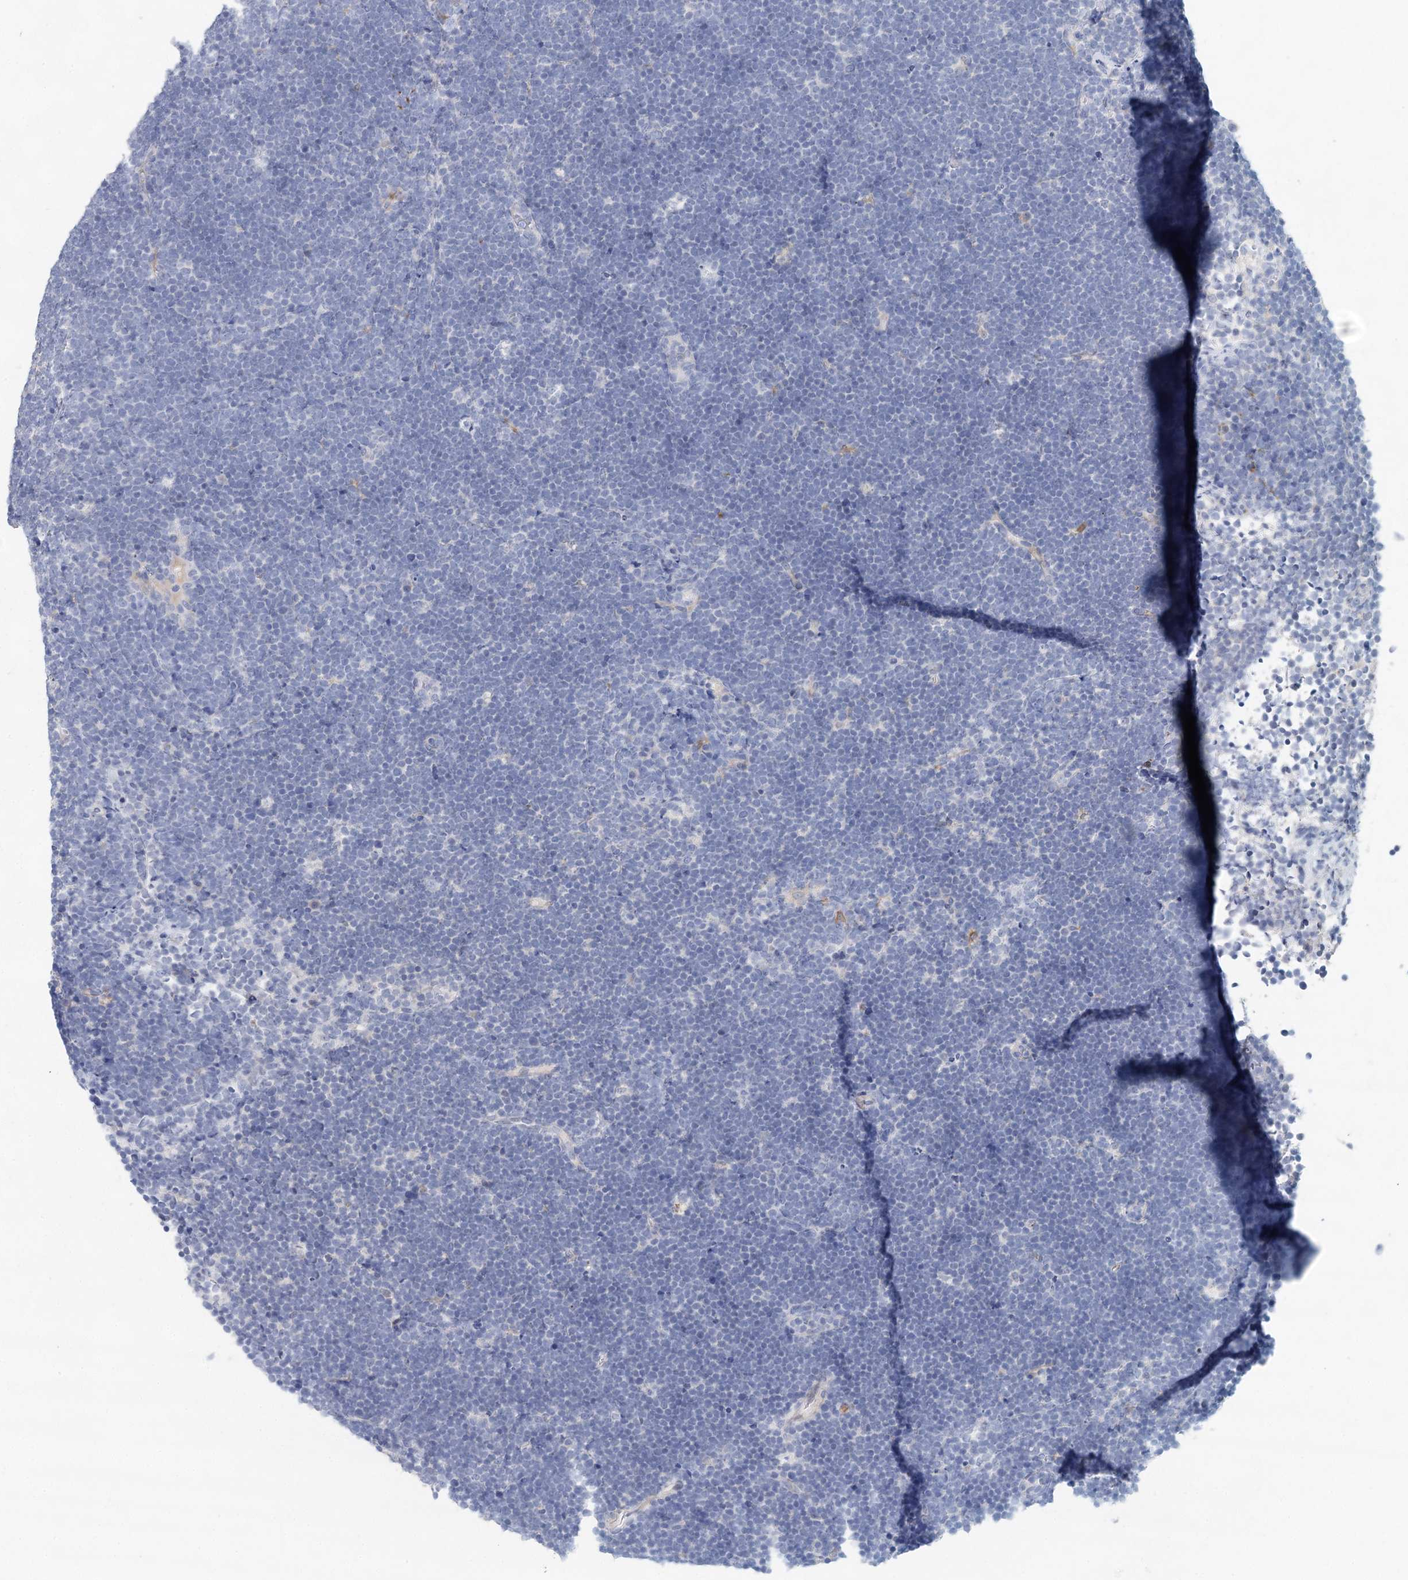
{"staining": {"intensity": "negative", "quantity": "none", "location": "none"}, "tissue": "lymphoma", "cell_type": "Tumor cells", "image_type": "cancer", "snomed": [{"axis": "morphology", "description": "Malignant lymphoma, non-Hodgkin's type, High grade"}, {"axis": "topography", "description": "Lymph node"}], "caption": "Lymphoma stained for a protein using IHC reveals no positivity tumor cells.", "gene": "SLC19A3", "patient": {"sex": "male", "age": 13}}